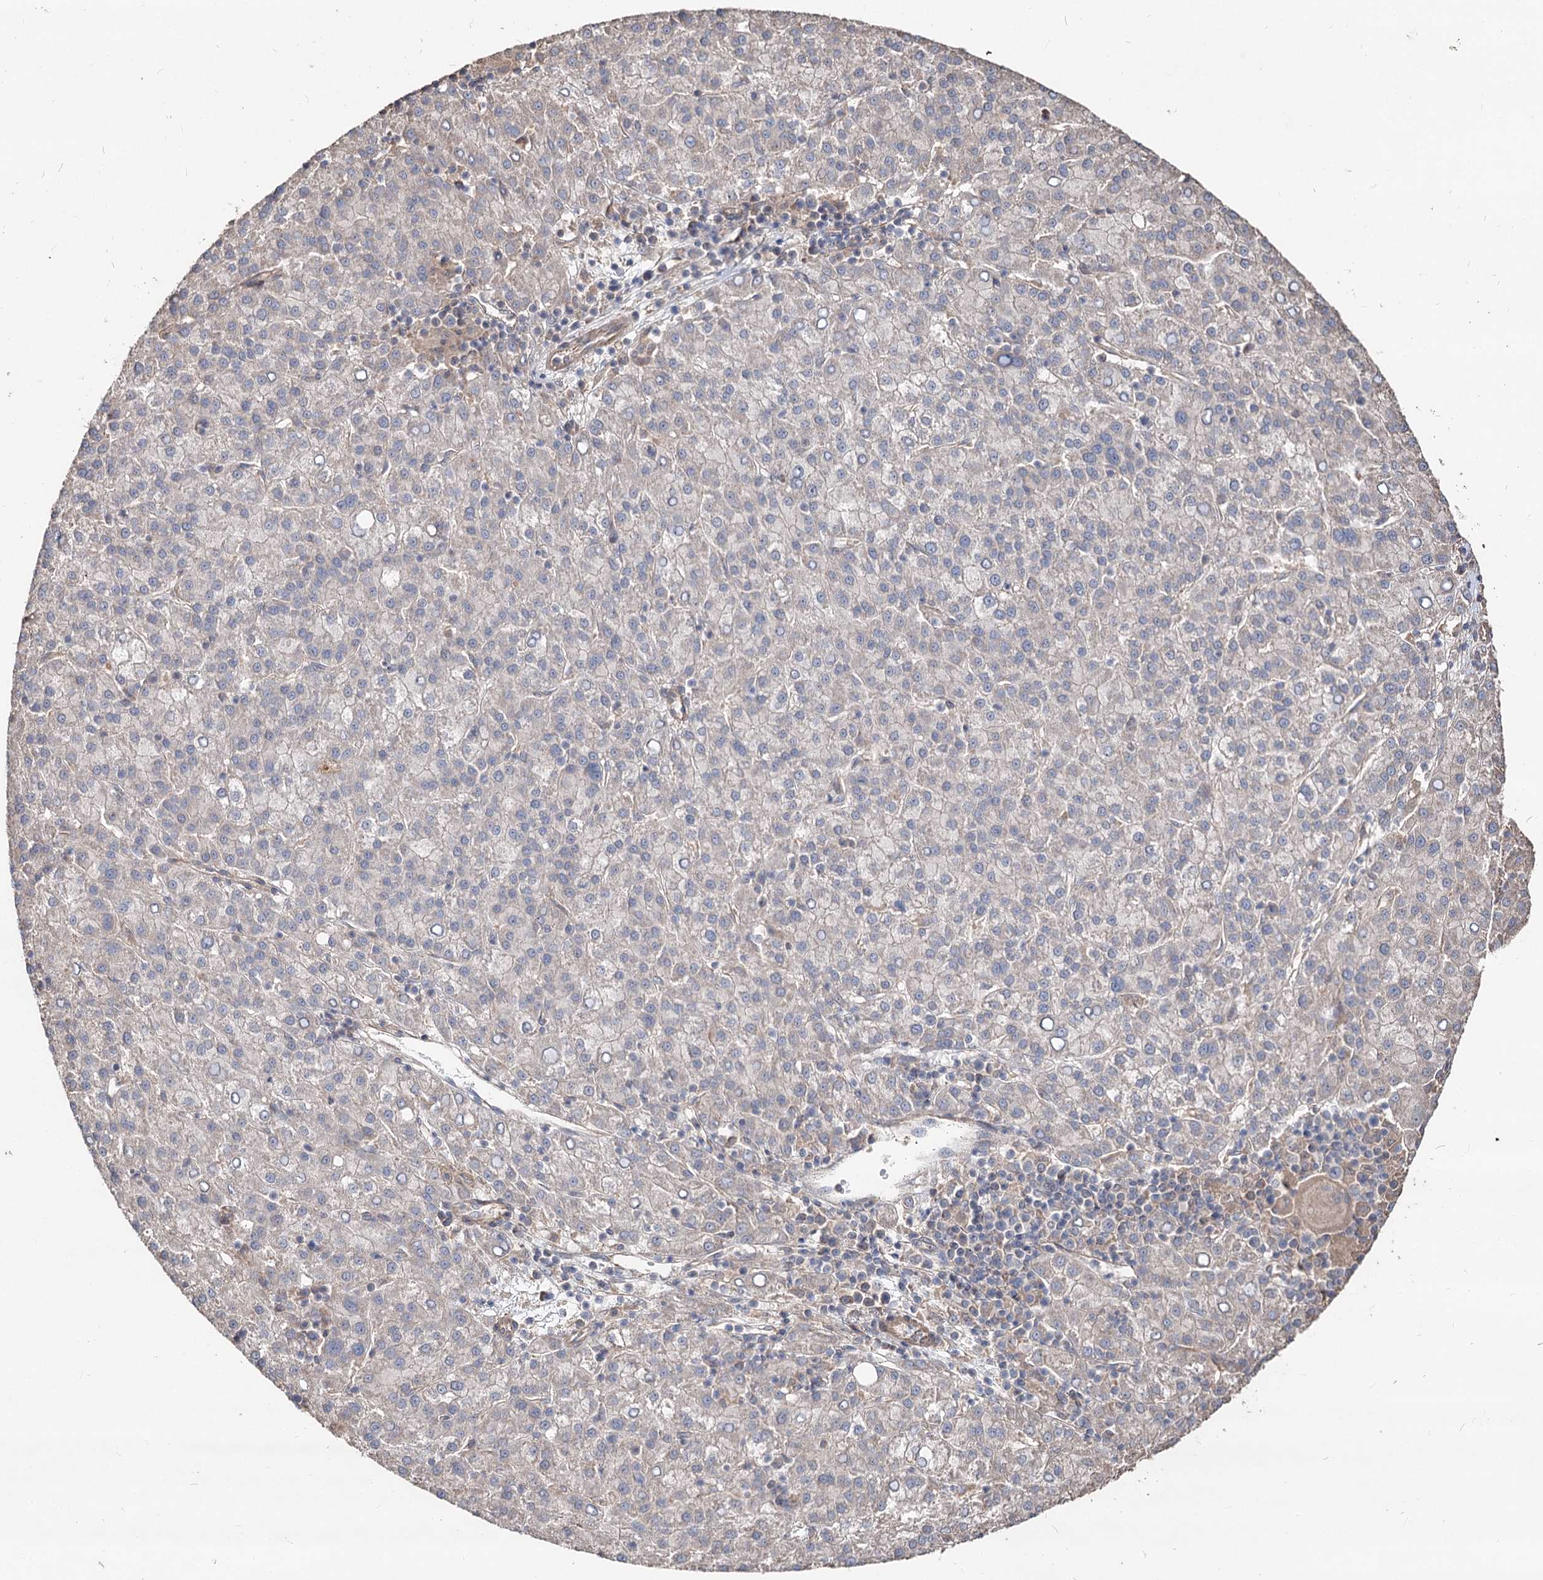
{"staining": {"intensity": "negative", "quantity": "none", "location": "none"}, "tissue": "liver cancer", "cell_type": "Tumor cells", "image_type": "cancer", "snomed": [{"axis": "morphology", "description": "Carcinoma, Hepatocellular, NOS"}, {"axis": "topography", "description": "Liver"}], "caption": "Hepatocellular carcinoma (liver) was stained to show a protein in brown. There is no significant expression in tumor cells.", "gene": "SPART", "patient": {"sex": "female", "age": 58}}